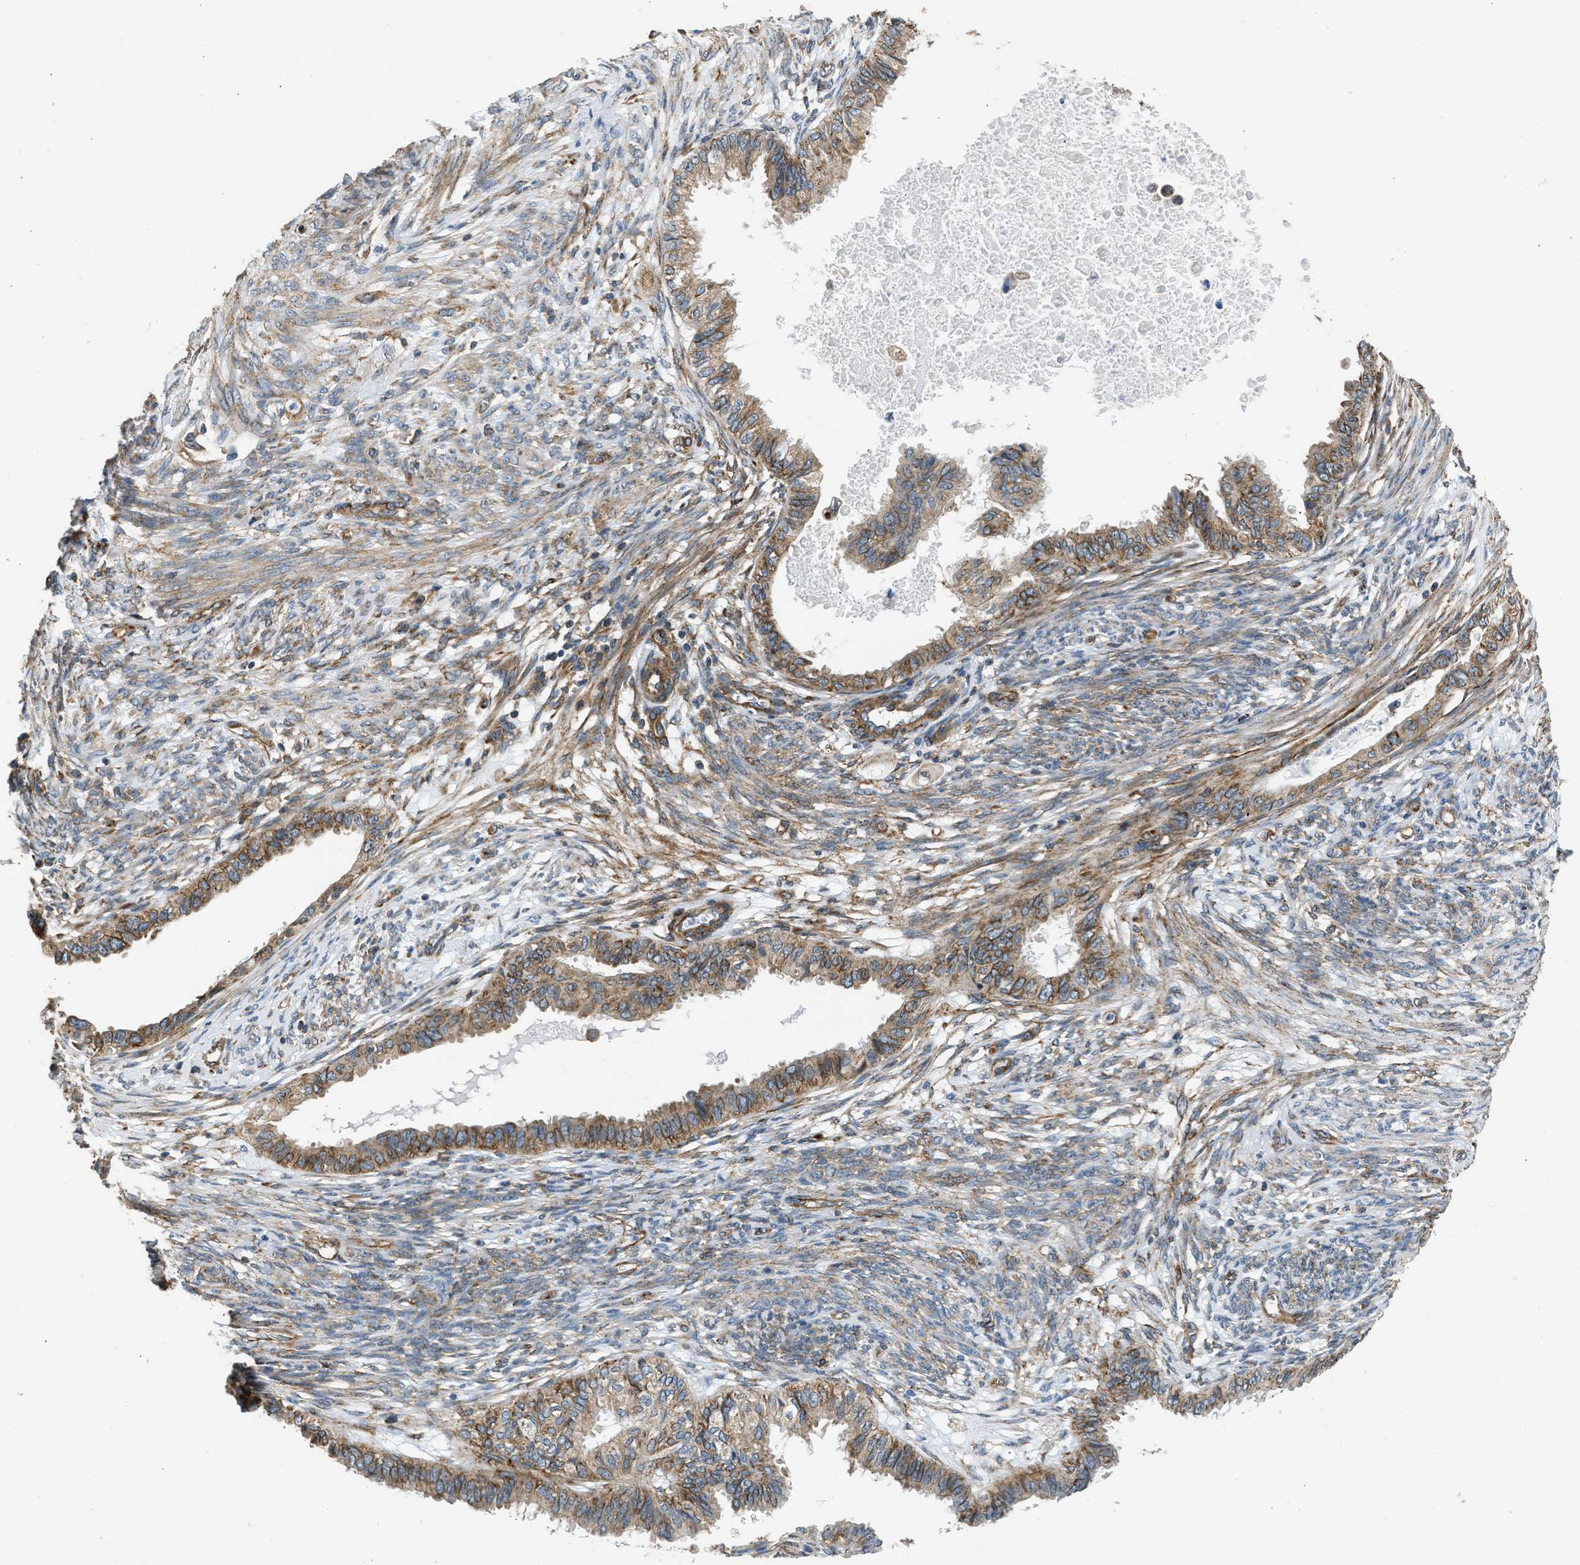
{"staining": {"intensity": "moderate", "quantity": ">75%", "location": "cytoplasmic/membranous"}, "tissue": "cervical cancer", "cell_type": "Tumor cells", "image_type": "cancer", "snomed": [{"axis": "morphology", "description": "Normal tissue, NOS"}, {"axis": "morphology", "description": "Adenocarcinoma, NOS"}, {"axis": "topography", "description": "Cervix"}, {"axis": "topography", "description": "Endometrium"}], "caption": "Immunohistochemical staining of human cervical cancer (adenocarcinoma) shows medium levels of moderate cytoplasmic/membranous protein positivity in about >75% of tumor cells.", "gene": "SEPTIN2", "patient": {"sex": "female", "age": 86}}